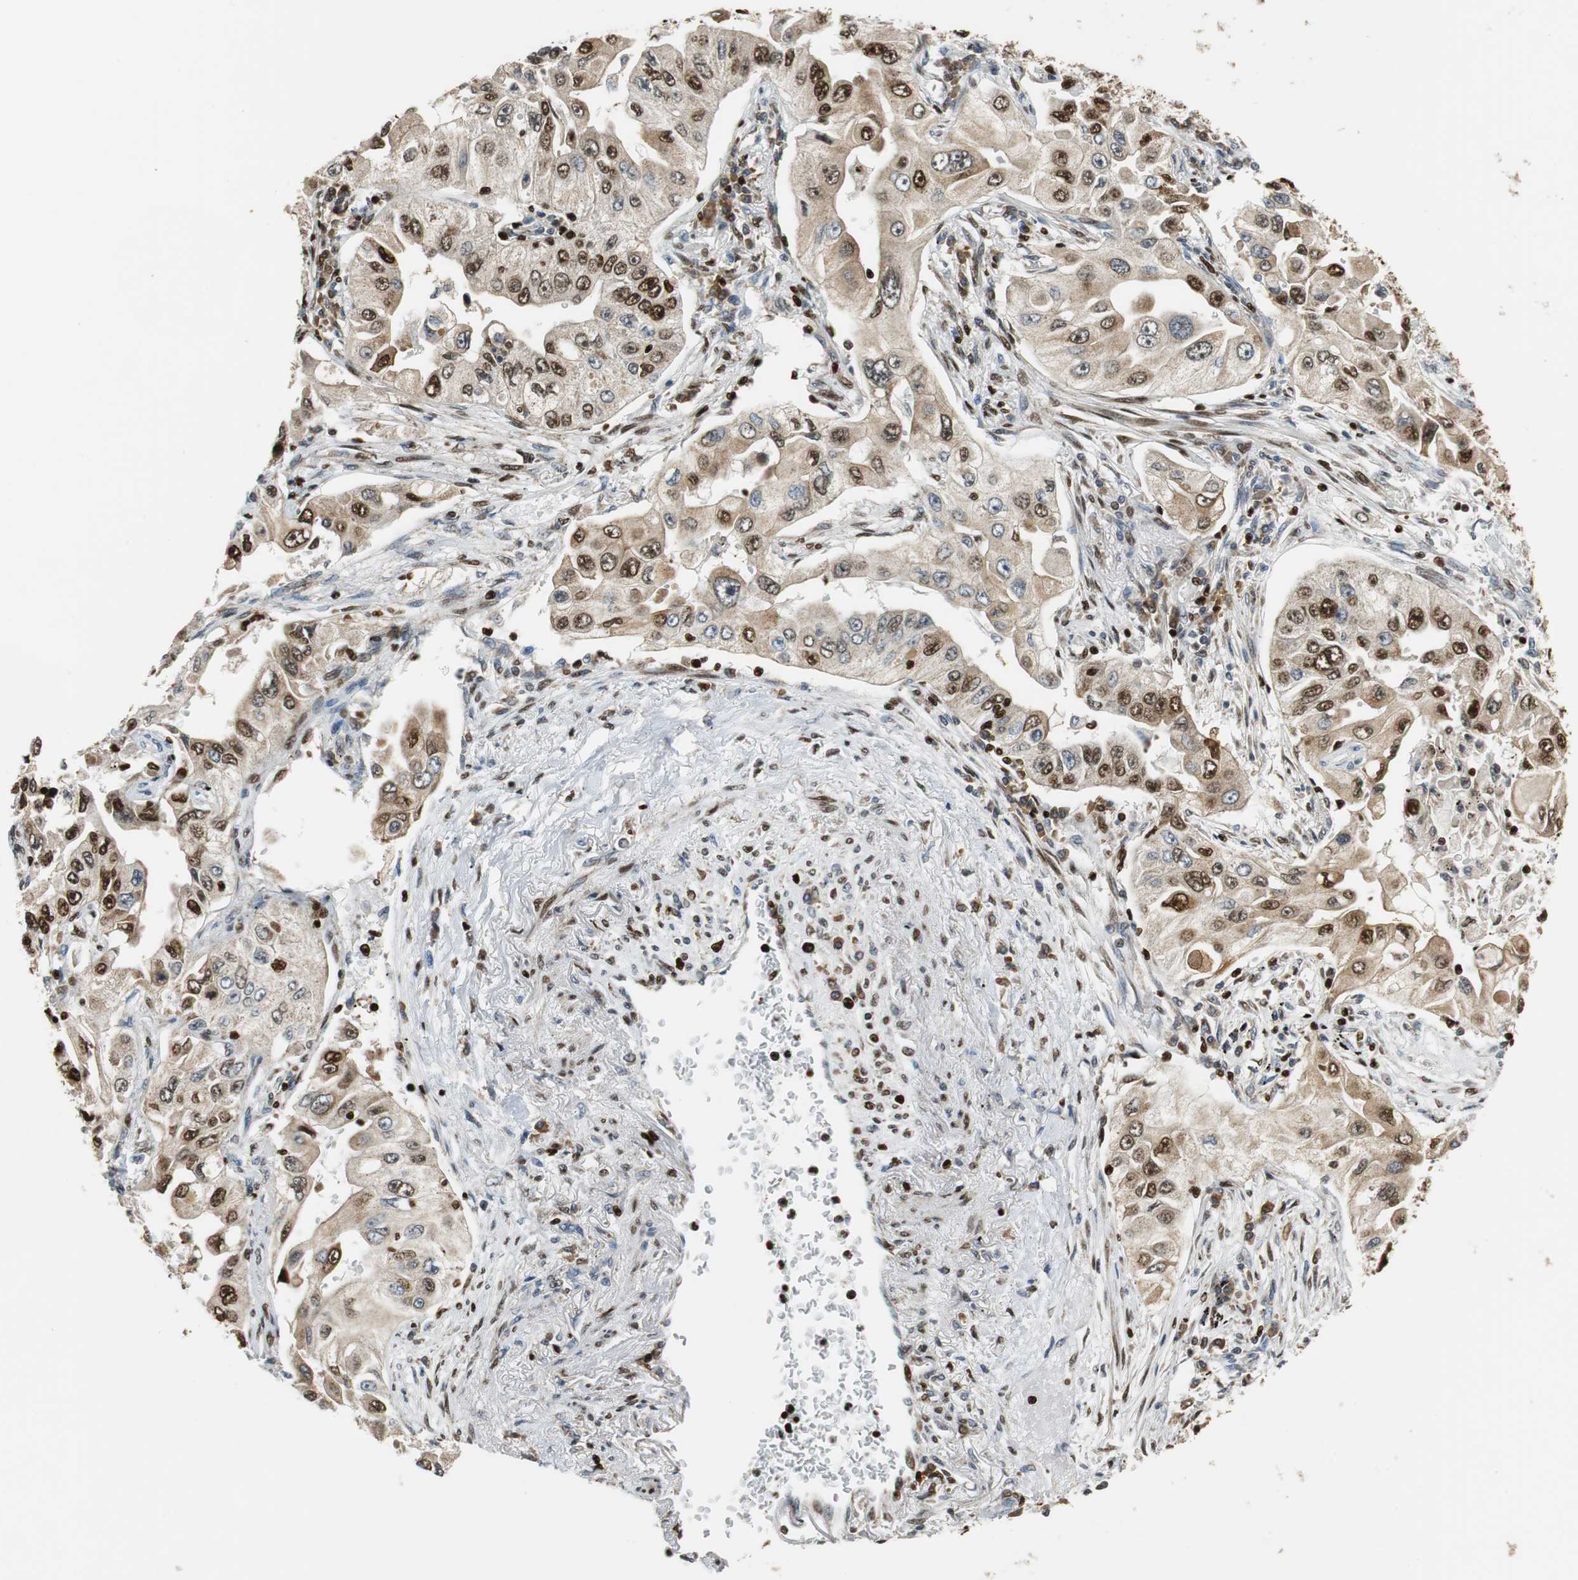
{"staining": {"intensity": "moderate", "quantity": "25%-75%", "location": "cytoplasmic/membranous,nuclear"}, "tissue": "lung cancer", "cell_type": "Tumor cells", "image_type": "cancer", "snomed": [{"axis": "morphology", "description": "Adenocarcinoma, NOS"}, {"axis": "topography", "description": "Lung"}], "caption": "About 25%-75% of tumor cells in lung adenocarcinoma demonstrate moderate cytoplasmic/membranous and nuclear protein expression as visualized by brown immunohistochemical staining.", "gene": "HDAC1", "patient": {"sex": "male", "age": 84}}